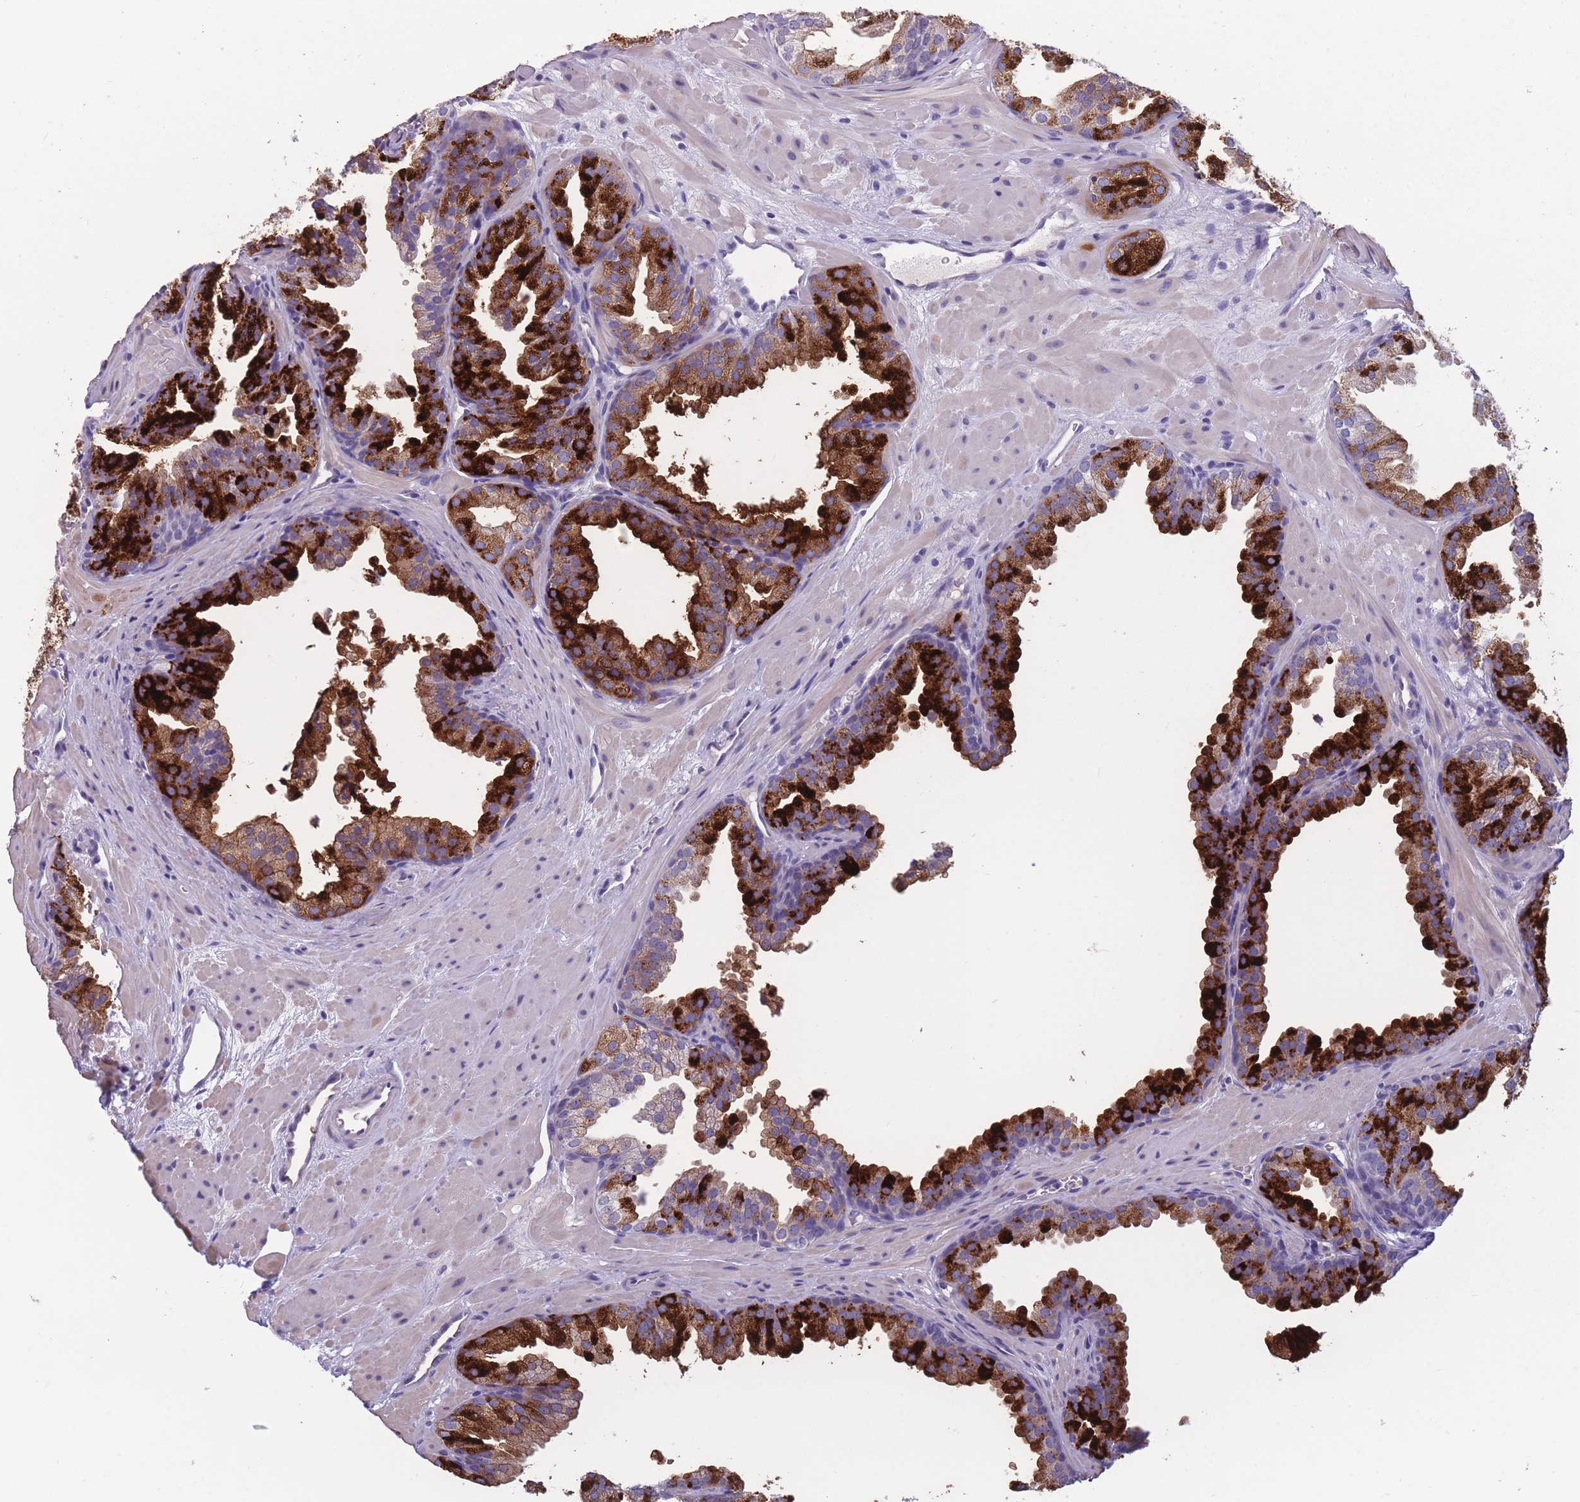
{"staining": {"intensity": "strong", "quantity": "25%-75%", "location": "cytoplasmic/membranous"}, "tissue": "prostate", "cell_type": "Glandular cells", "image_type": "normal", "snomed": [{"axis": "morphology", "description": "Normal tissue, NOS"}, {"axis": "topography", "description": "Prostate"}], "caption": "The micrograph shows immunohistochemical staining of benign prostate. There is strong cytoplasmic/membranous staining is identified in about 25%-75% of glandular cells.", "gene": "OR4C5", "patient": {"sex": "male", "age": 37}}